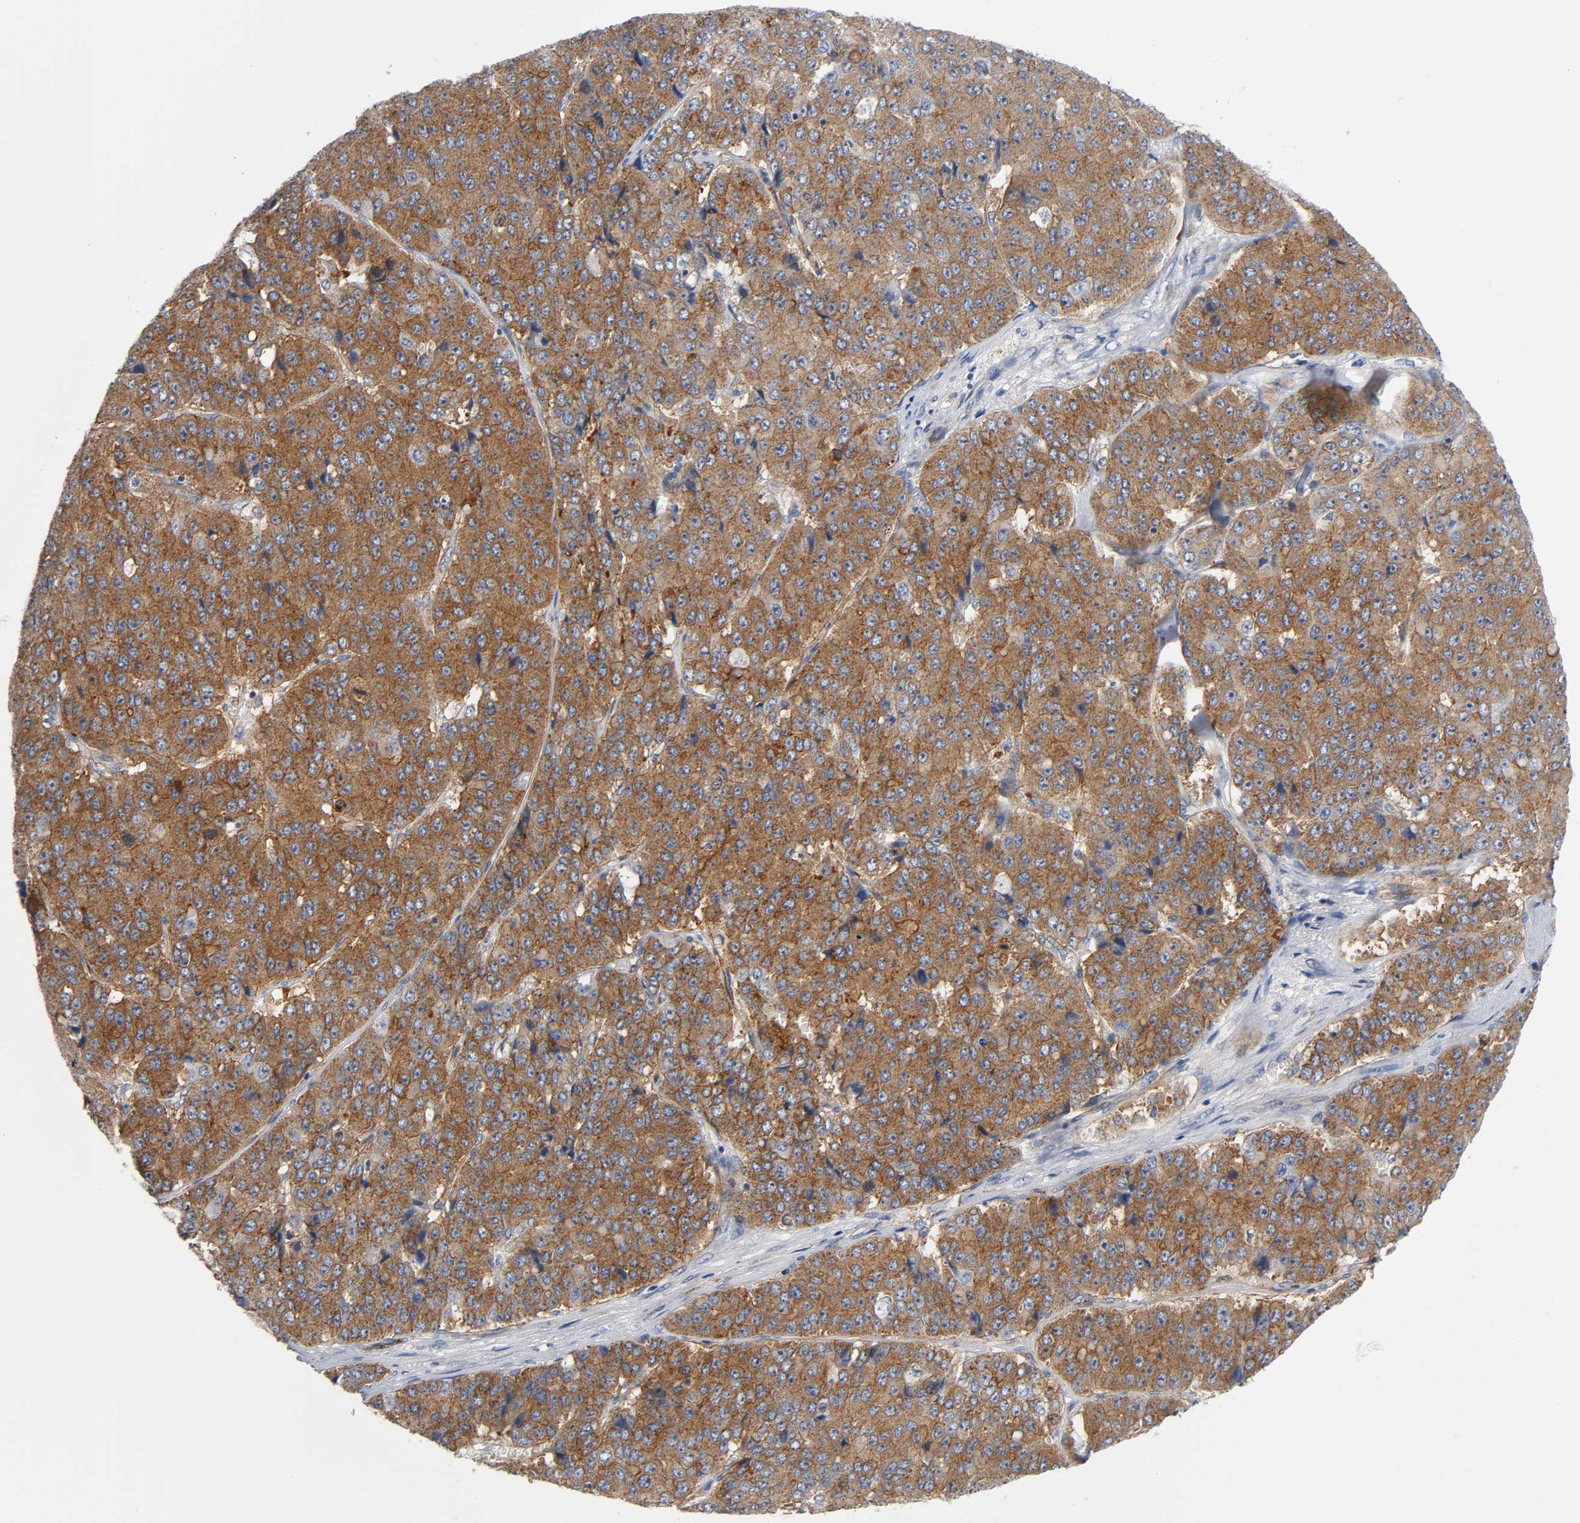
{"staining": {"intensity": "strong", "quantity": ">75%", "location": "cytoplasmic/membranous"}, "tissue": "pancreatic cancer", "cell_type": "Tumor cells", "image_type": "cancer", "snomed": [{"axis": "morphology", "description": "Adenocarcinoma, NOS"}, {"axis": "topography", "description": "Pancreas"}], "caption": "Protein expression analysis of pancreatic cancer (adenocarcinoma) demonstrates strong cytoplasmic/membranous staining in about >75% of tumor cells.", "gene": "CD2AP", "patient": {"sex": "male", "age": 50}}